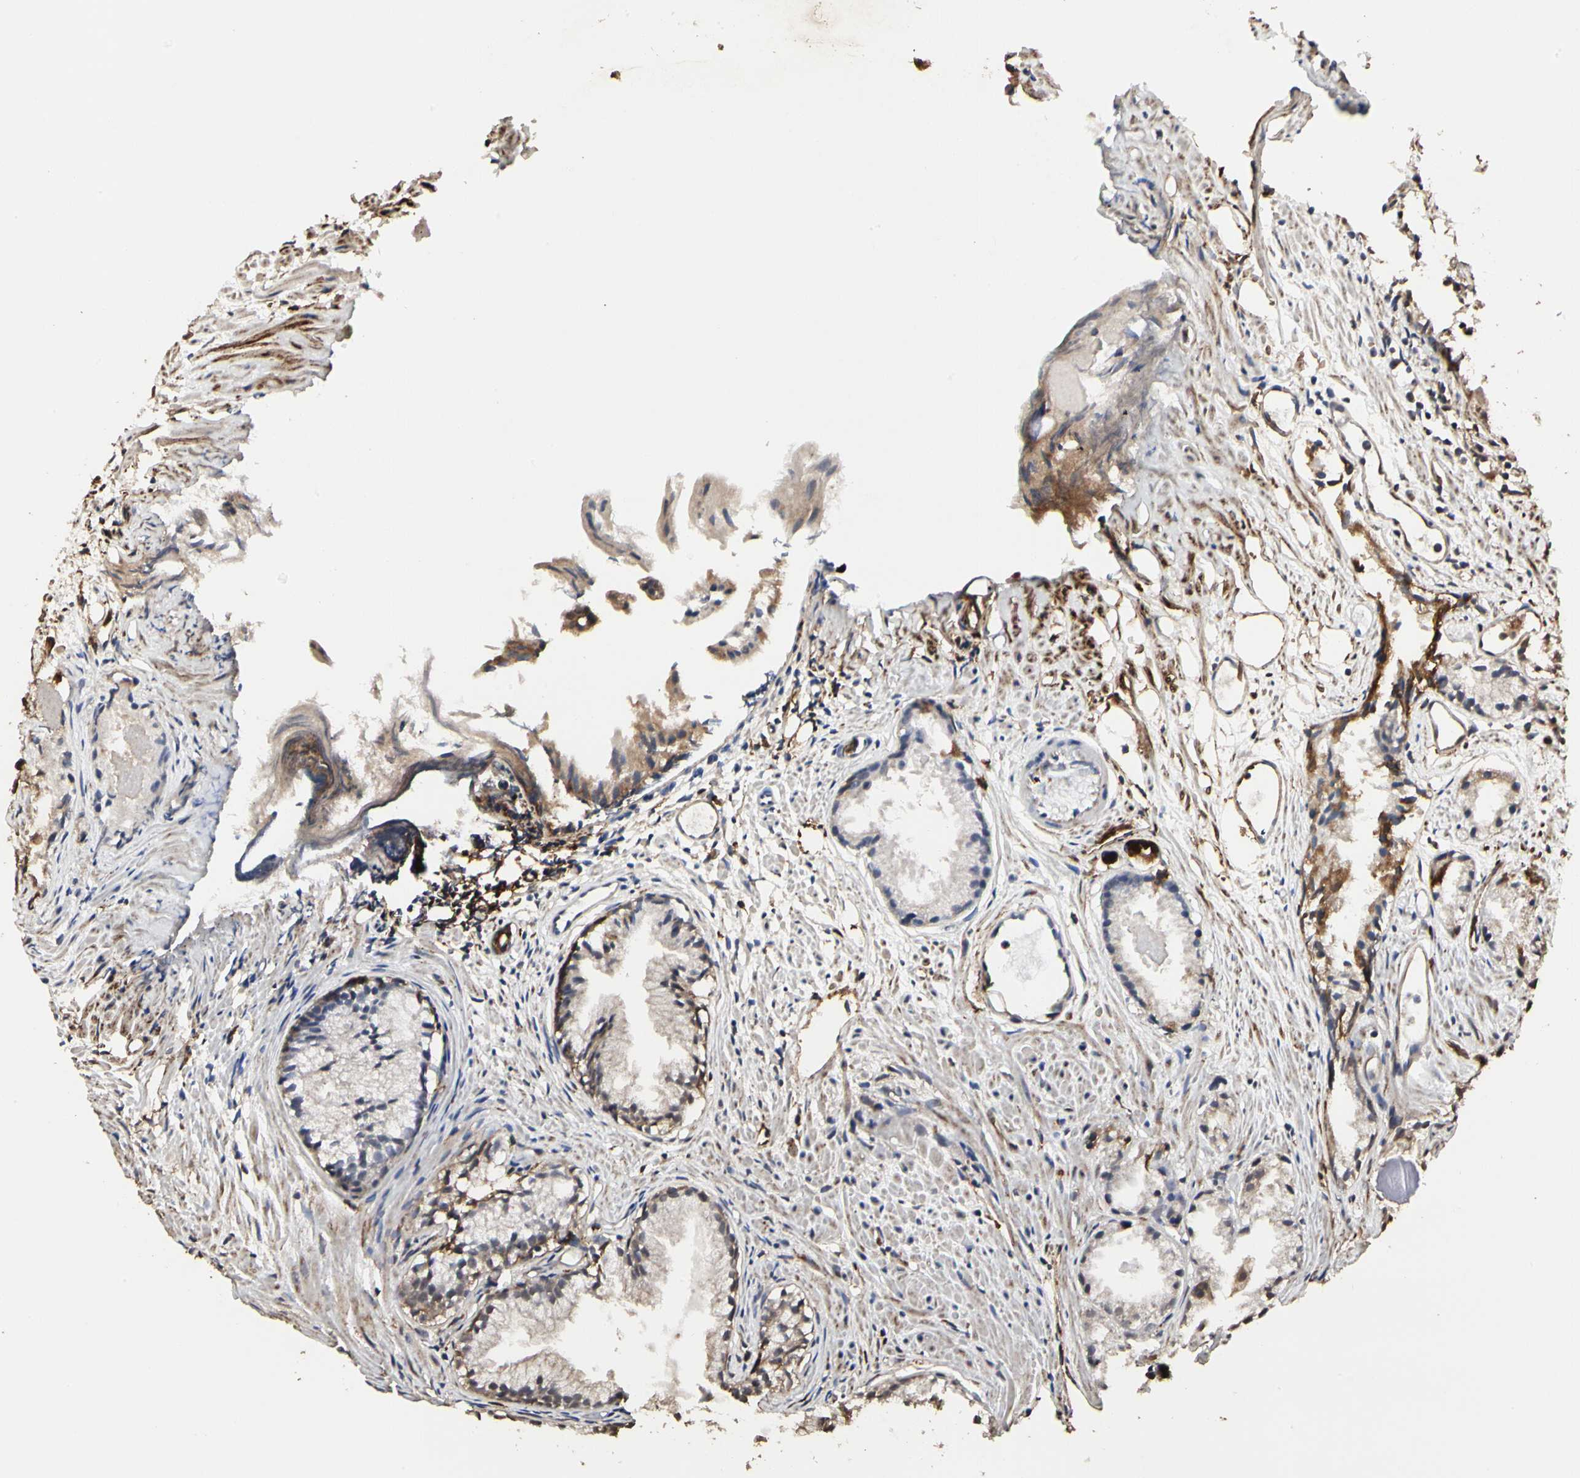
{"staining": {"intensity": "moderate", "quantity": "<25%", "location": "cytoplasmic/membranous"}, "tissue": "prostate cancer", "cell_type": "Tumor cells", "image_type": "cancer", "snomed": [{"axis": "morphology", "description": "Adenocarcinoma, Low grade"}, {"axis": "topography", "description": "Prostate"}], "caption": "Human low-grade adenocarcinoma (prostate) stained with a protein marker shows moderate staining in tumor cells.", "gene": "TAOK1", "patient": {"sex": "male", "age": 72}}